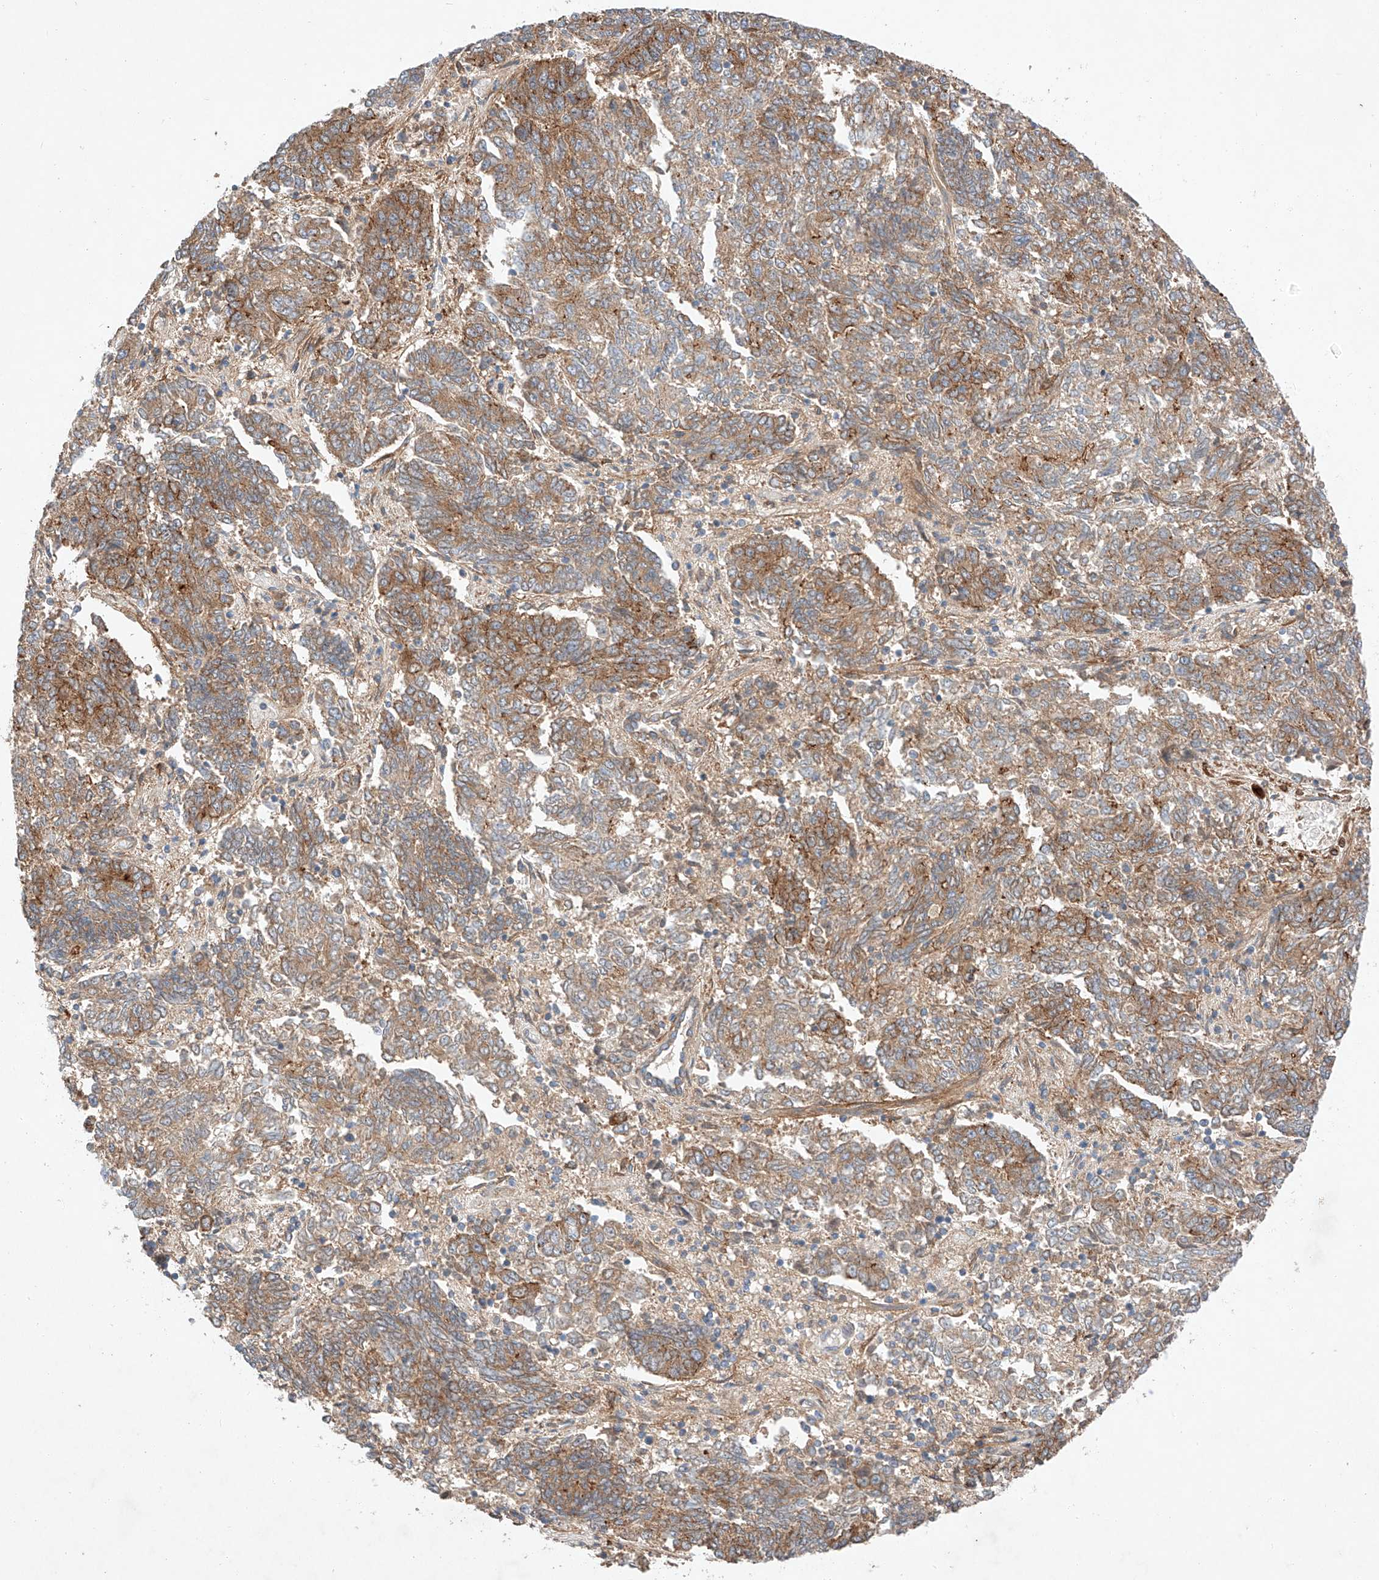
{"staining": {"intensity": "moderate", "quantity": ">75%", "location": "cytoplasmic/membranous"}, "tissue": "endometrial cancer", "cell_type": "Tumor cells", "image_type": "cancer", "snomed": [{"axis": "morphology", "description": "Adenocarcinoma, NOS"}, {"axis": "topography", "description": "Endometrium"}], "caption": "Moderate cytoplasmic/membranous positivity for a protein is appreciated in approximately >75% of tumor cells of endometrial adenocarcinoma using IHC.", "gene": "RAB23", "patient": {"sex": "female", "age": 80}}